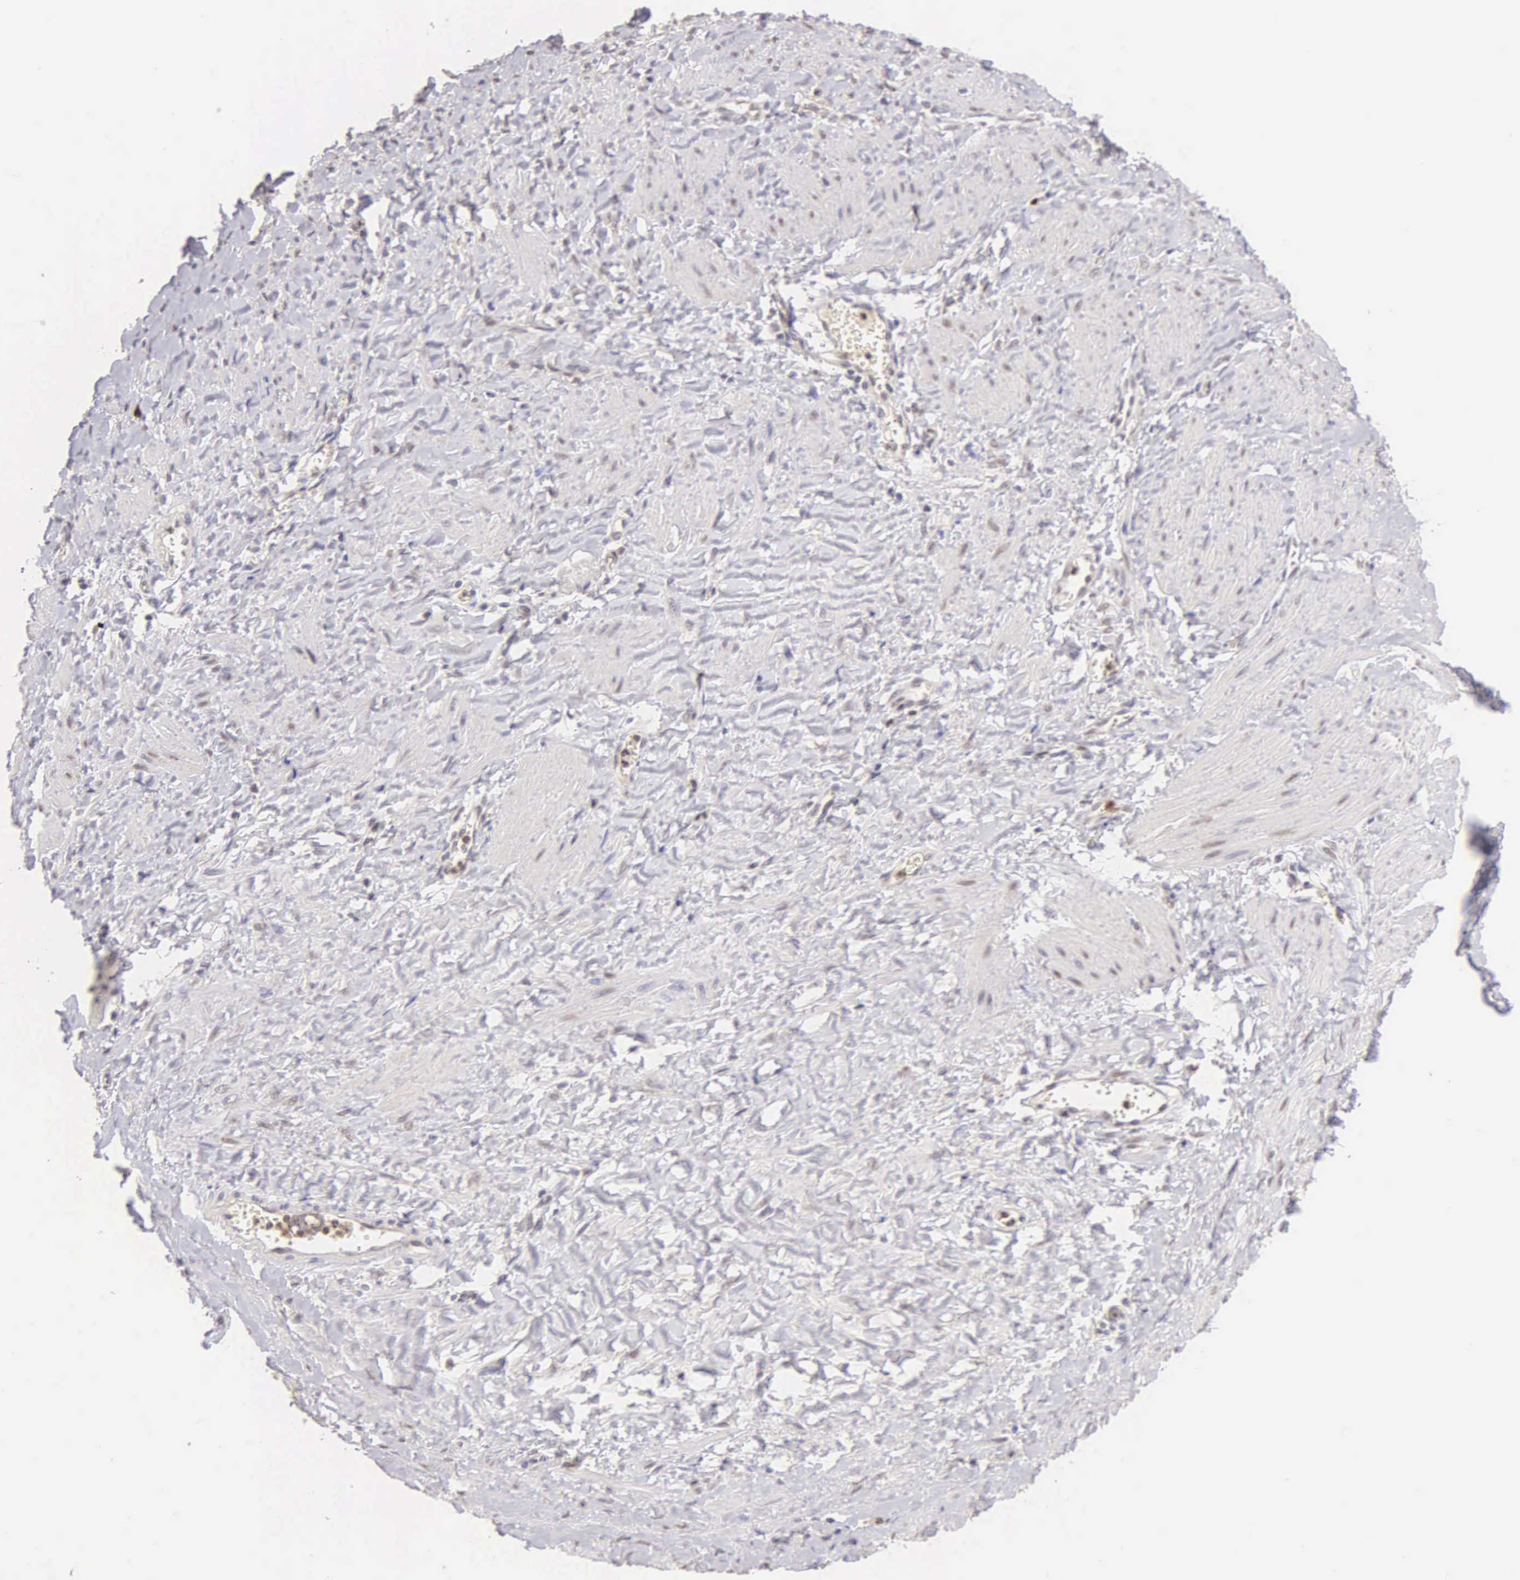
{"staining": {"intensity": "moderate", "quantity": "25%-75%", "location": "nuclear"}, "tissue": "smooth muscle", "cell_type": "Smooth muscle cells", "image_type": "normal", "snomed": [{"axis": "morphology", "description": "Normal tissue, NOS"}, {"axis": "topography", "description": "Uterus"}], "caption": "Immunohistochemistry (IHC) histopathology image of benign smooth muscle stained for a protein (brown), which demonstrates medium levels of moderate nuclear expression in about 25%-75% of smooth muscle cells.", "gene": "MKI67", "patient": {"sex": "female", "age": 56}}